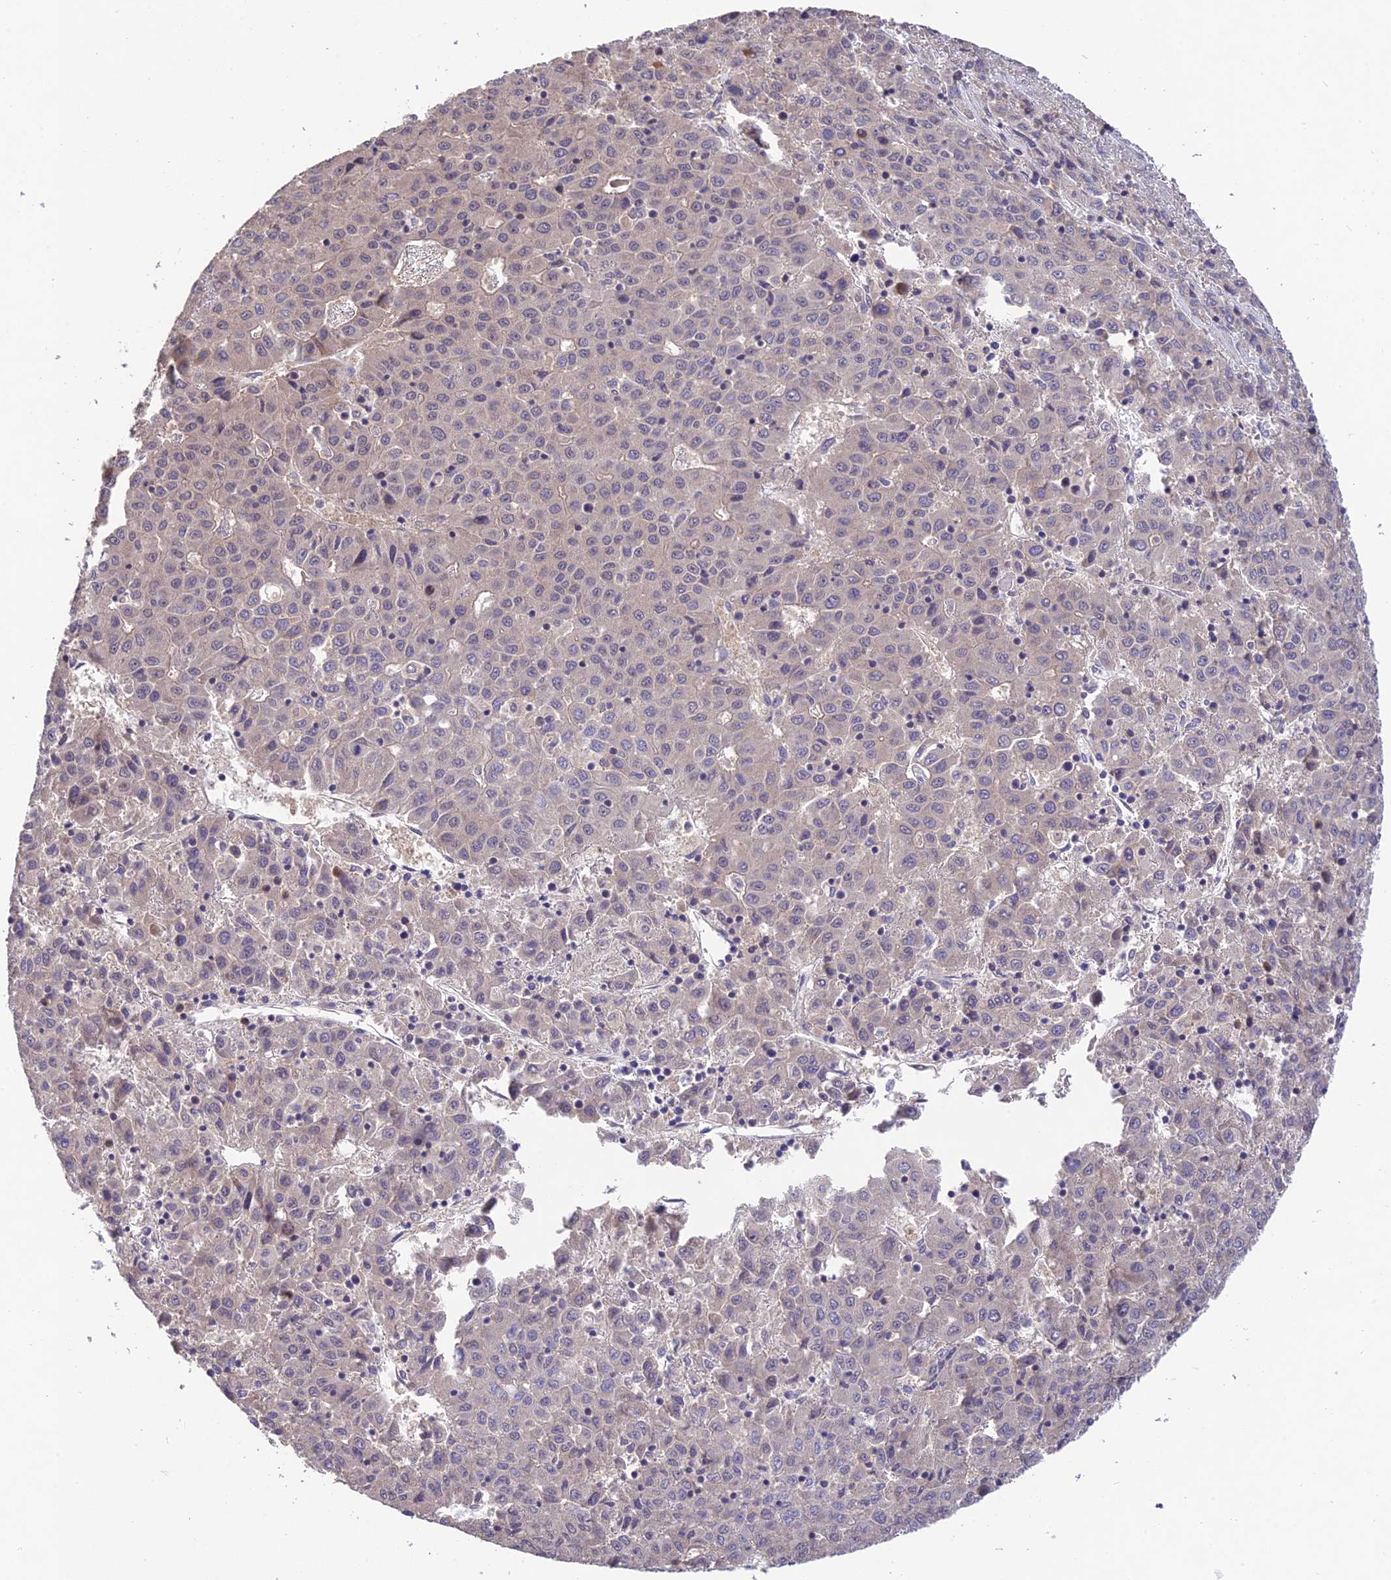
{"staining": {"intensity": "negative", "quantity": "none", "location": "none"}, "tissue": "liver cancer", "cell_type": "Tumor cells", "image_type": "cancer", "snomed": [{"axis": "morphology", "description": "Carcinoma, Hepatocellular, NOS"}, {"axis": "topography", "description": "Liver"}], "caption": "This is a image of immunohistochemistry staining of liver cancer (hepatocellular carcinoma), which shows no positivity in tumor cells.", "gene": "DENND5B", "patient": {"sex": "female", "age": 53}}